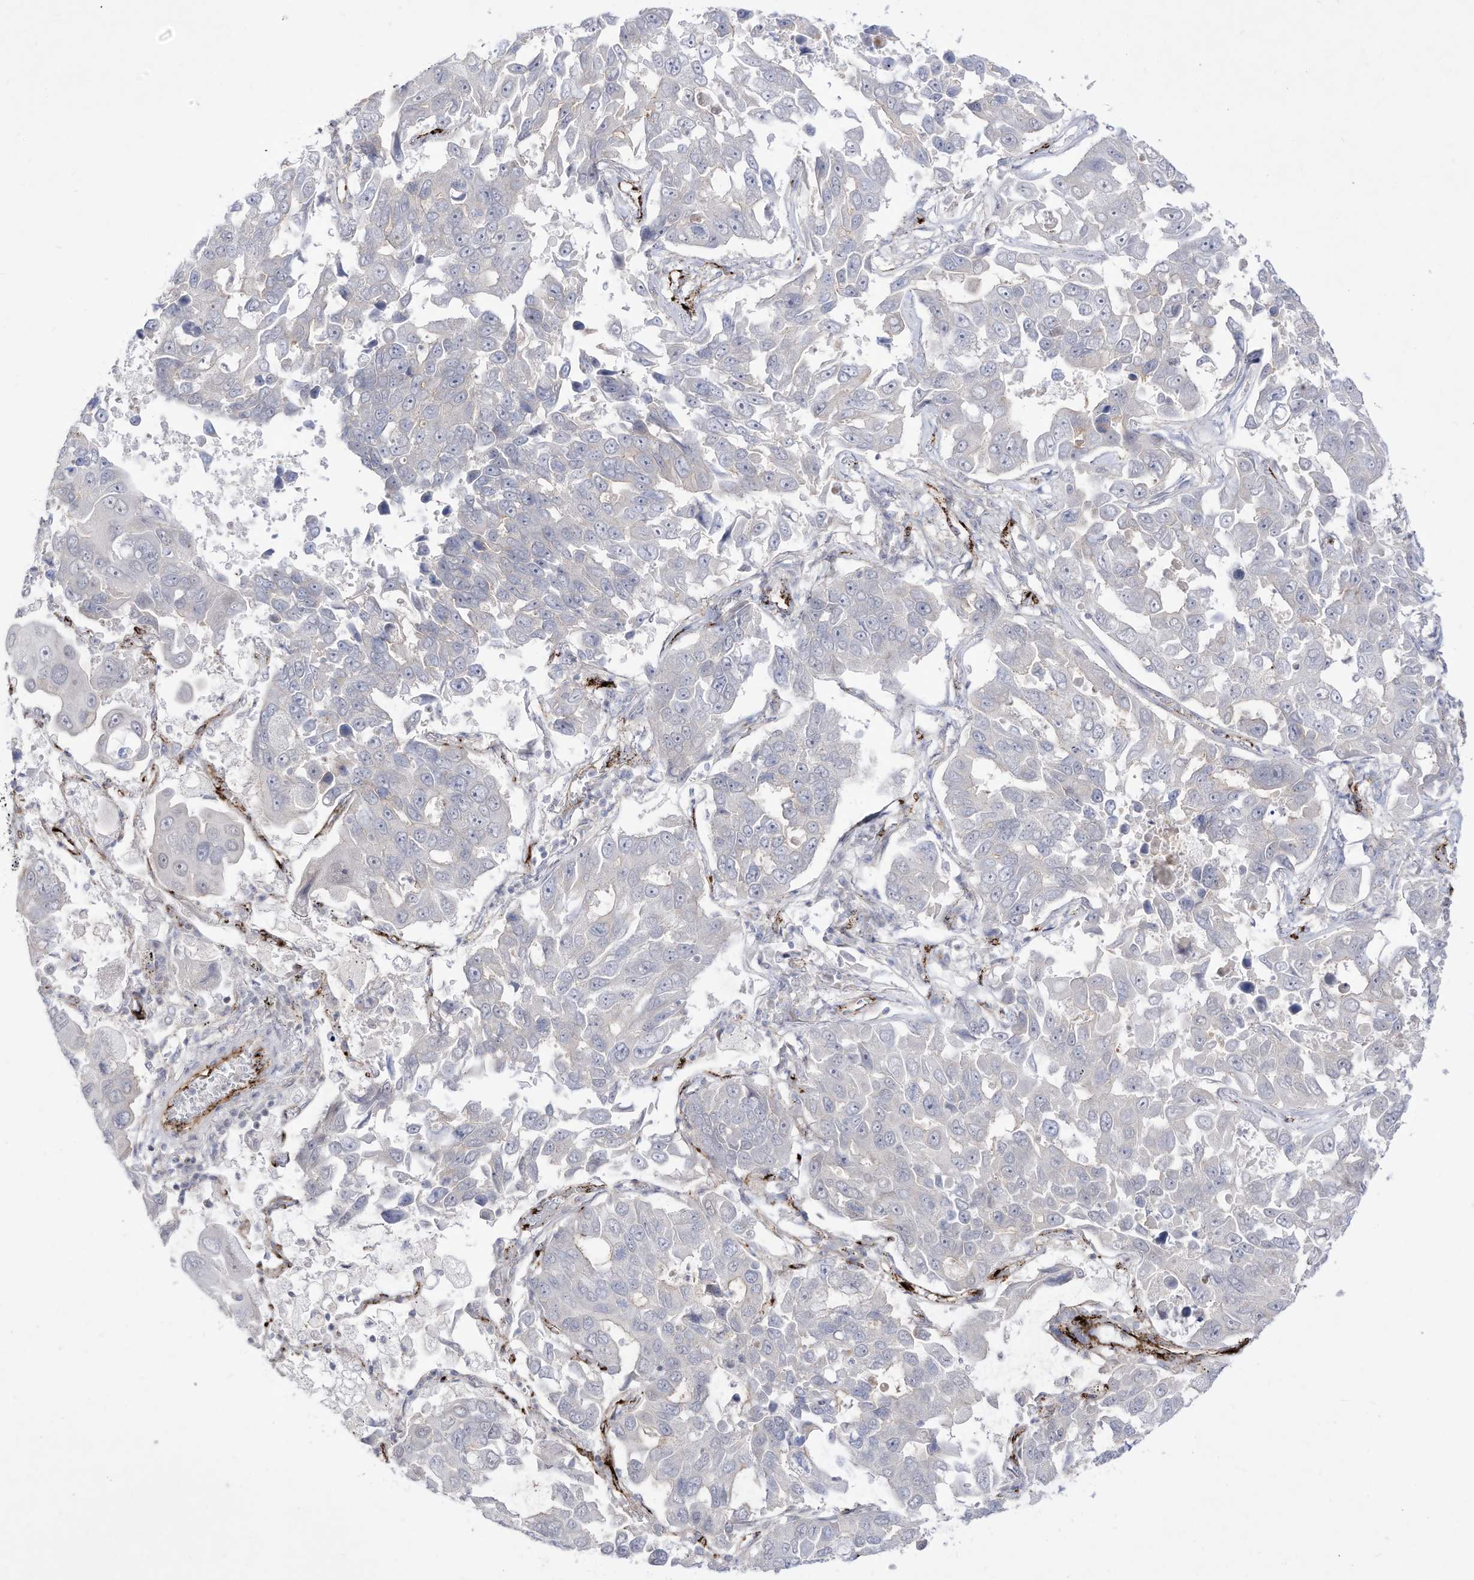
{"staining": {"intensity": "negative", "quantity": "none", "location": "none"}, "tissue": "lung cancer", "cell_type": "Tumor cells", "image_type": "cancer", "snomed": [{"axis": "morphology", "description": "Adenocarcinoma, NOS"}, {"axis": "topography", "description": "Lung"}], "caption": "Photomicrograph shows no protein staining in tumor cells of adenocarcinoma (lung) tissue. (Brightfield microscopy of DAB (3,3'-diaminobenzidine) immunohistochemistry (IHC) at high magnification).", "gene": "ZGRF1", "patient": {"sex": "male", "age": 64}}